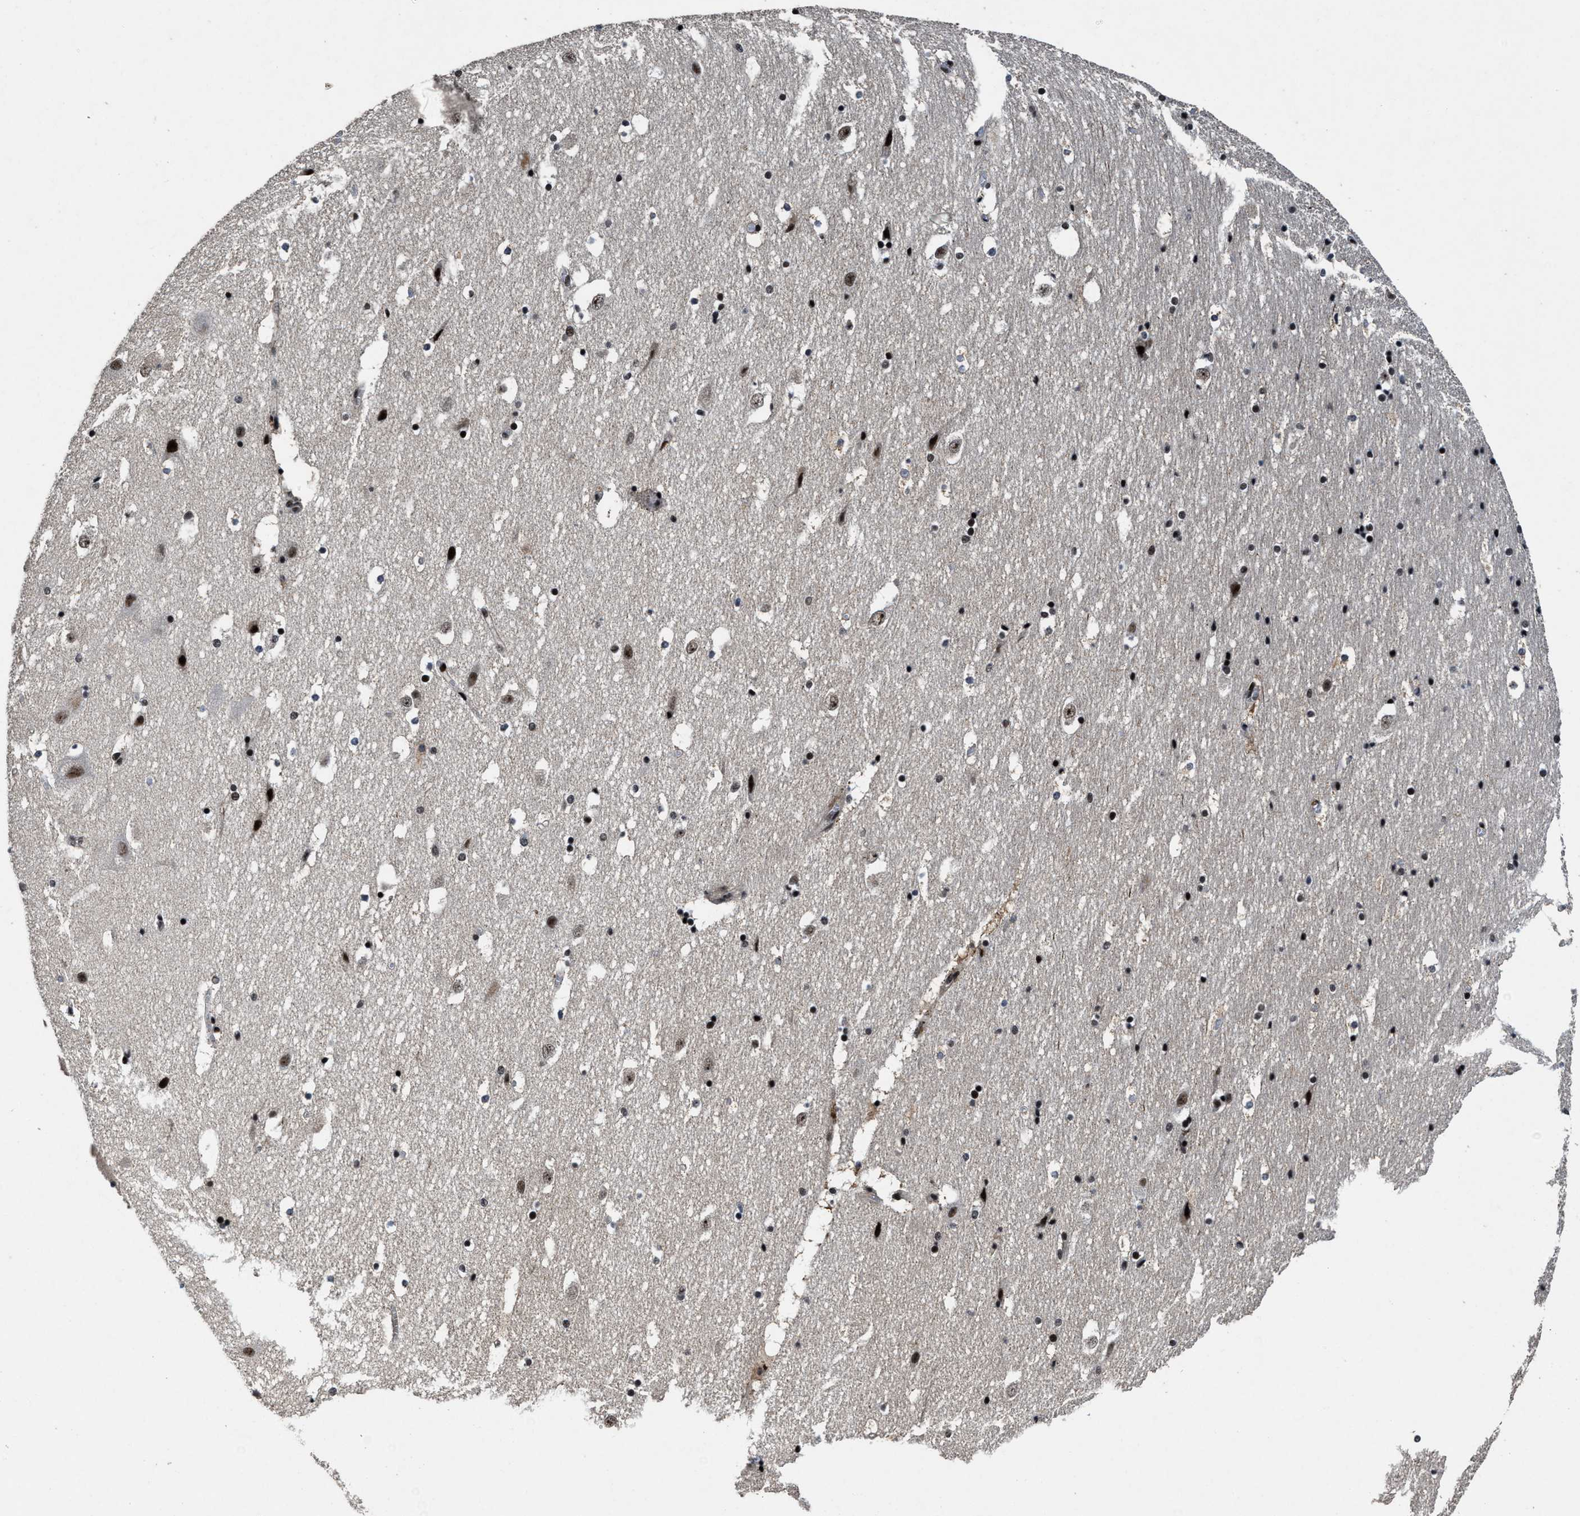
{"staining": {"intensity": "strong", "quantity": "25%-75%", "location": "nuclear"}, "tissue": "hippocampus", "cell_type": "Glial cells", "image_type": "normal", "snomed": [{"axis": "morphology", "description": "Normal tissue, NOS"}, {"axis": "topography", "description": "Hippocampus"}], "caption": "Immunohistochemical staining of normal hippocampus displays 25%-75% levels of strong nuclear protein positivity in about 25%-75% of glial cells. (IHC, brightfield microscopy, high magnification).", "gene": "ZNF233", "patient": {"sex": "male", "age": 45}}